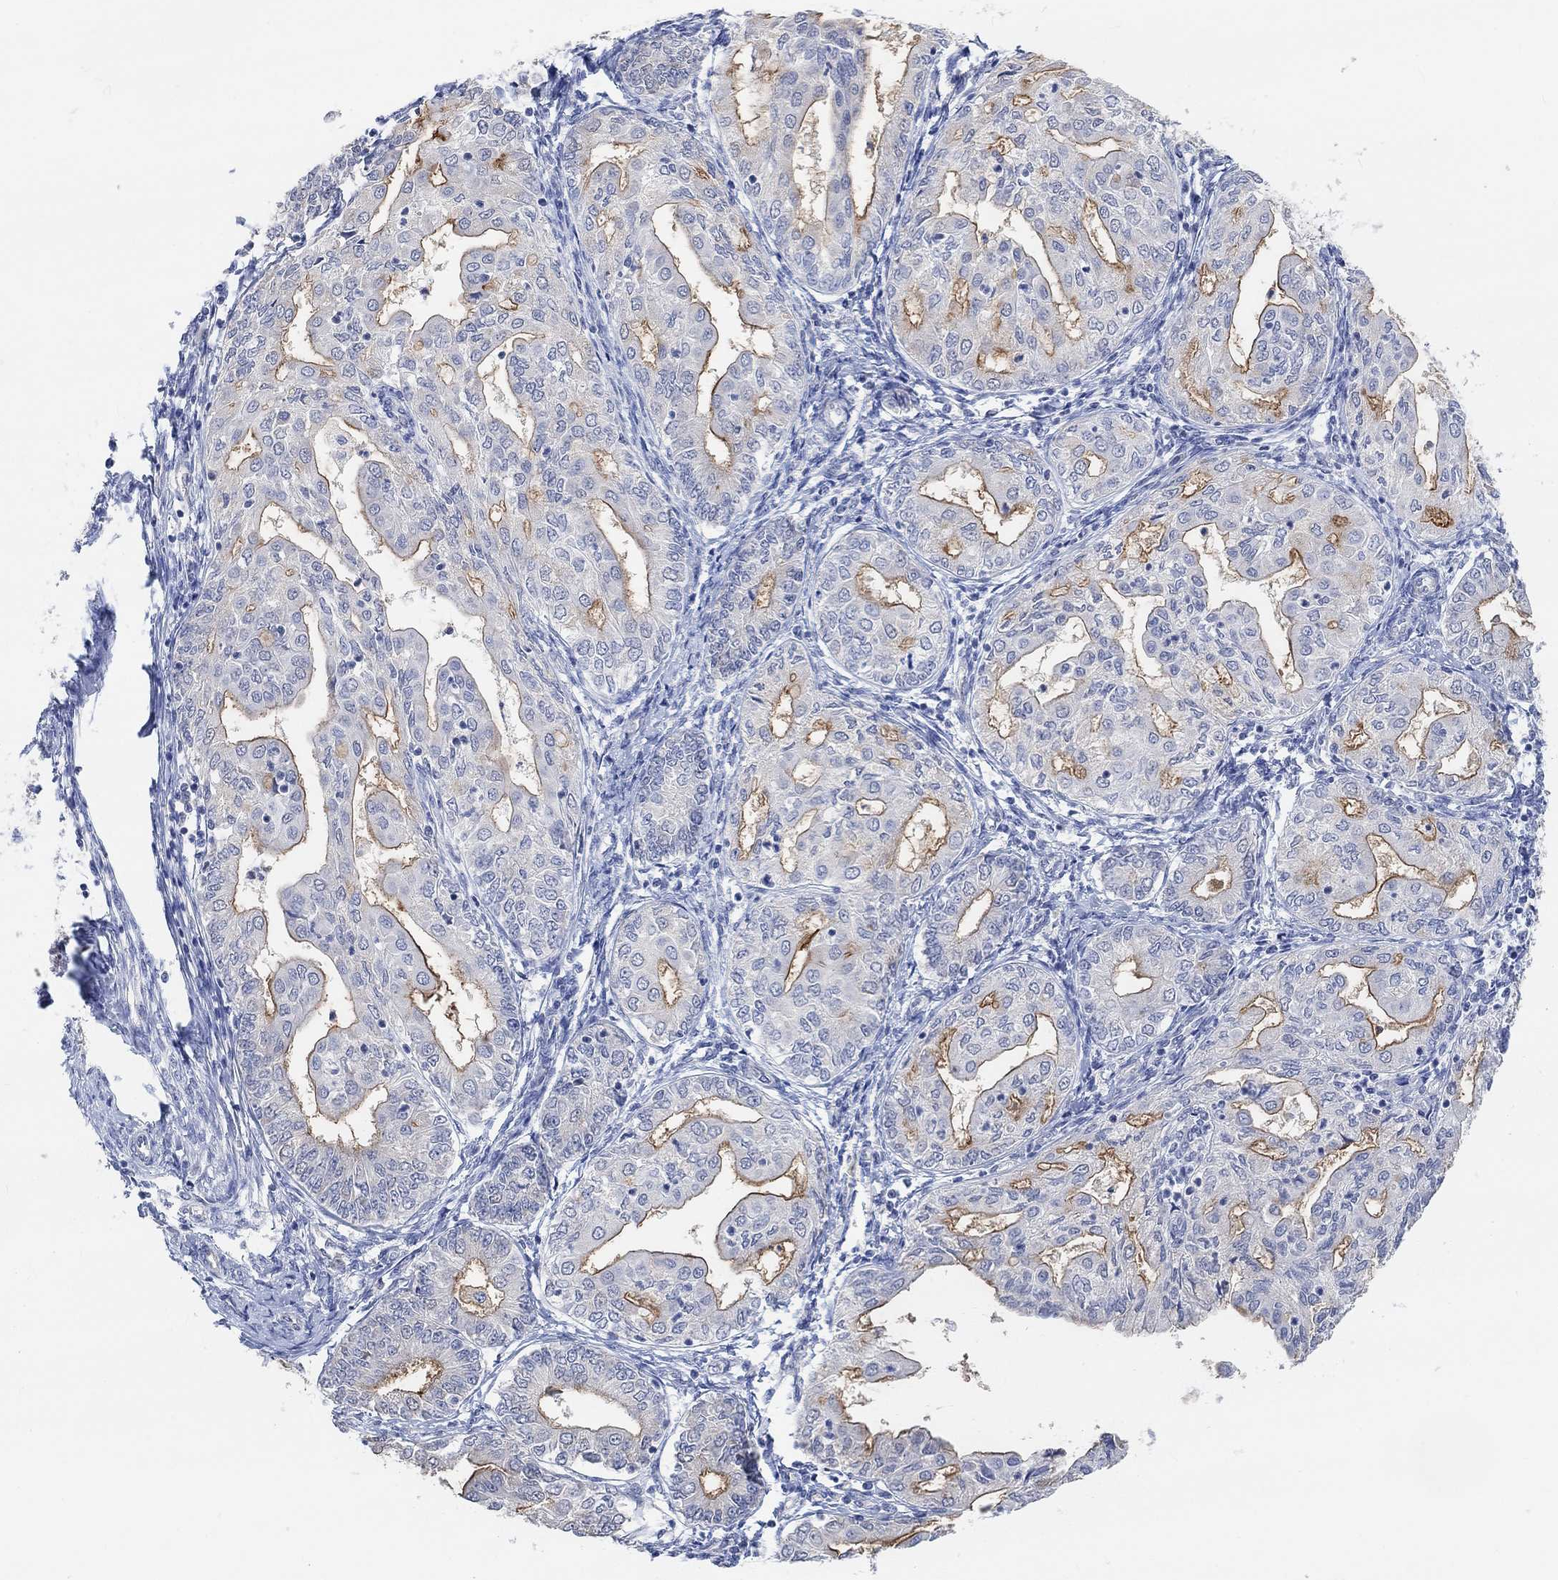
{"staining": {"intensity": "strong", "quantity": ">75%", "location": "cytoplasmic/membranous"}, "tissue": "endometrial cancer", "cell_type": "Tumor cells", "image_type": "cancer", "snomed": [{"axis": "morphology", "description": "Adenocarcinoma, NOS"}, {"axis": "topography", "description": "Endometrium"}], "caption": "Immunohistochemical staining of endometrial adenocarcinoma reveals strong cytoplasmic/membranous protein expression in about >75% of tumor cells.", "gene": "MUC1", "patient": {"sex": "female", "age": 68}}